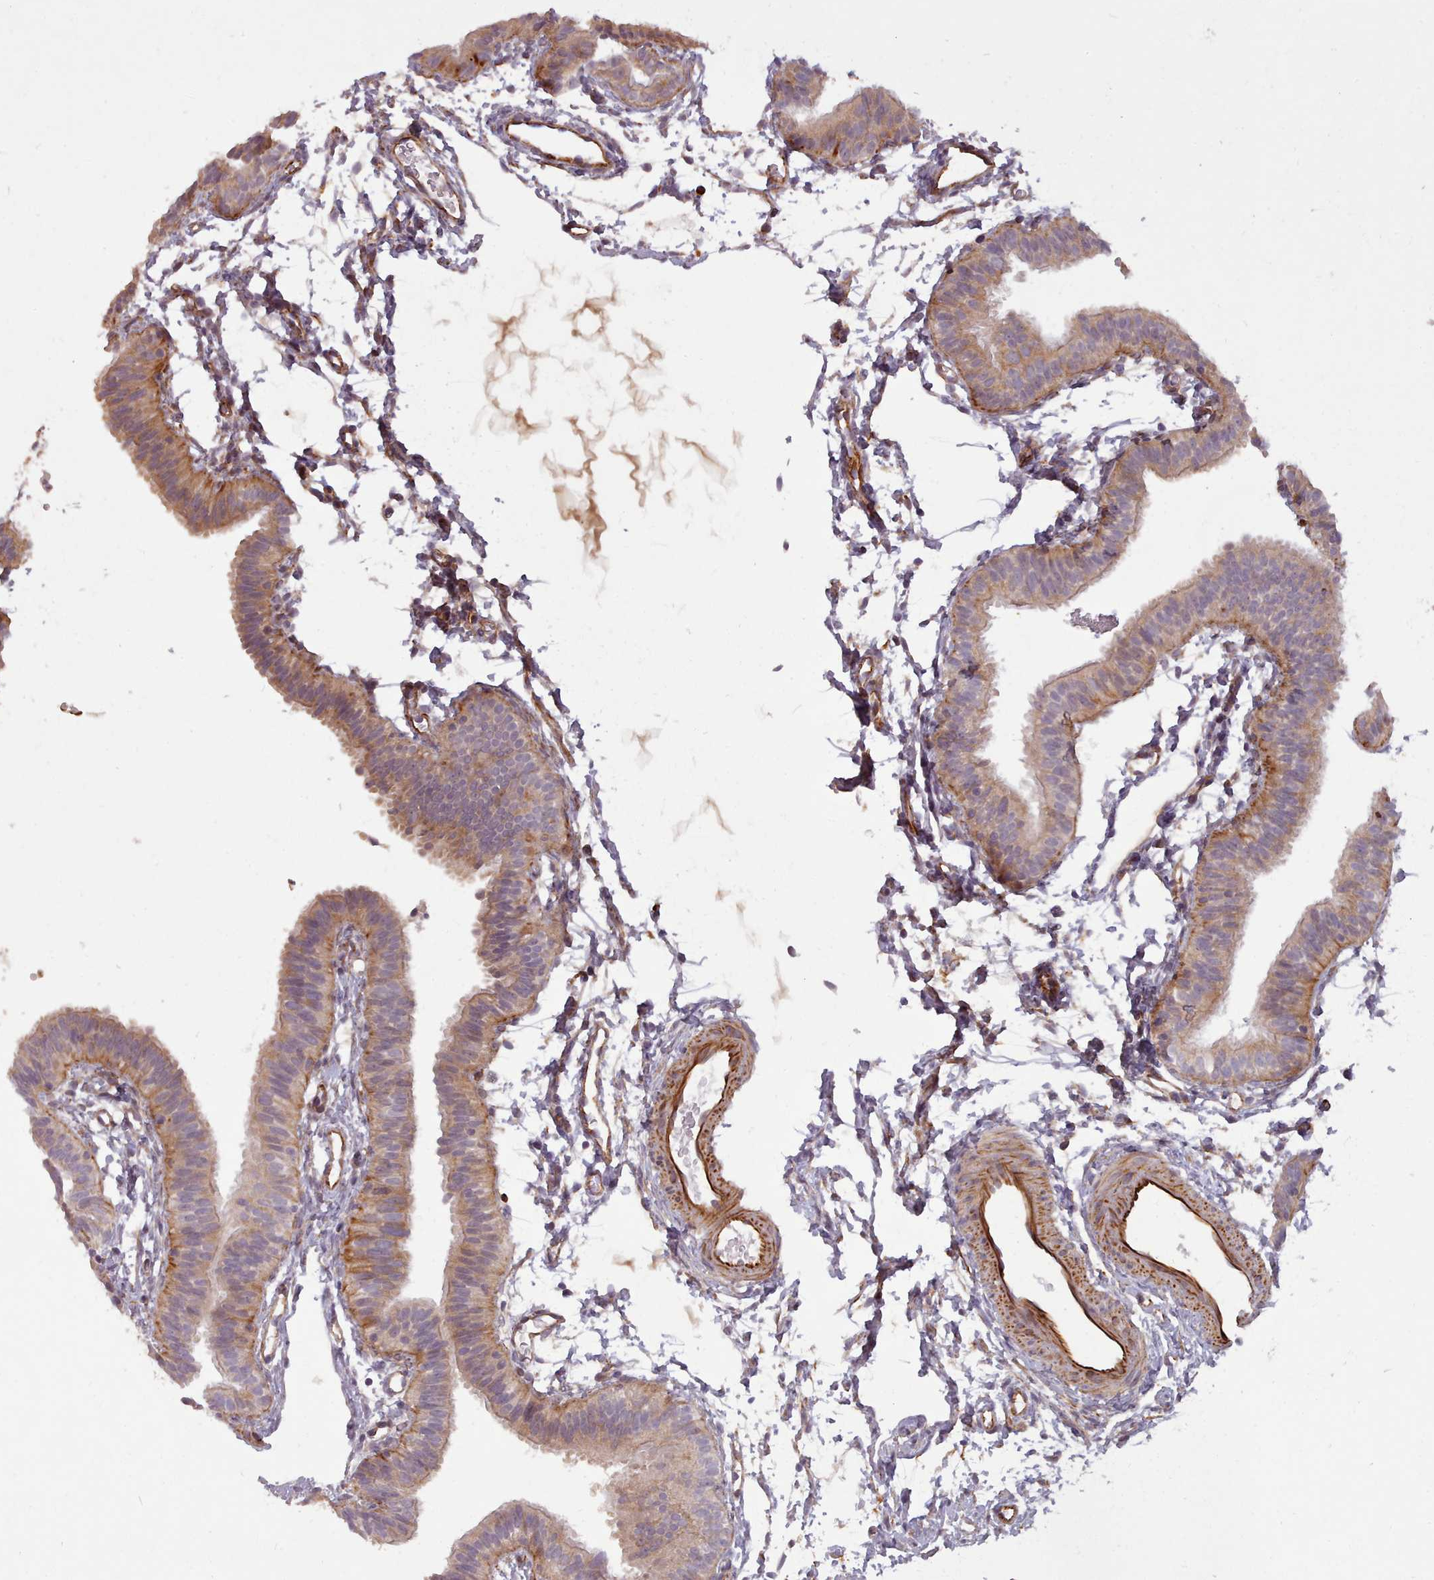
{"staining": {"intensity": "moderate", "quantity": "25%-75%", "location": "cytoplasmic/membranous"}, "tissue": "fallopian tube", "cell_type": "Glandular cells", "image_type": "normal", "snomed": [{"axis": "morphology", "description": "Normal tissue, NOS"}, {"axis": "topography", "description": "Fallopian tube"}], "caption": "Glandular cells exhibit moderate cytoplasmic/membranous staining in about 25%-75% of cells in normal fallopian tube.", "gene": "GBGT1", "patient": {"sex": "female", "age": 35}}